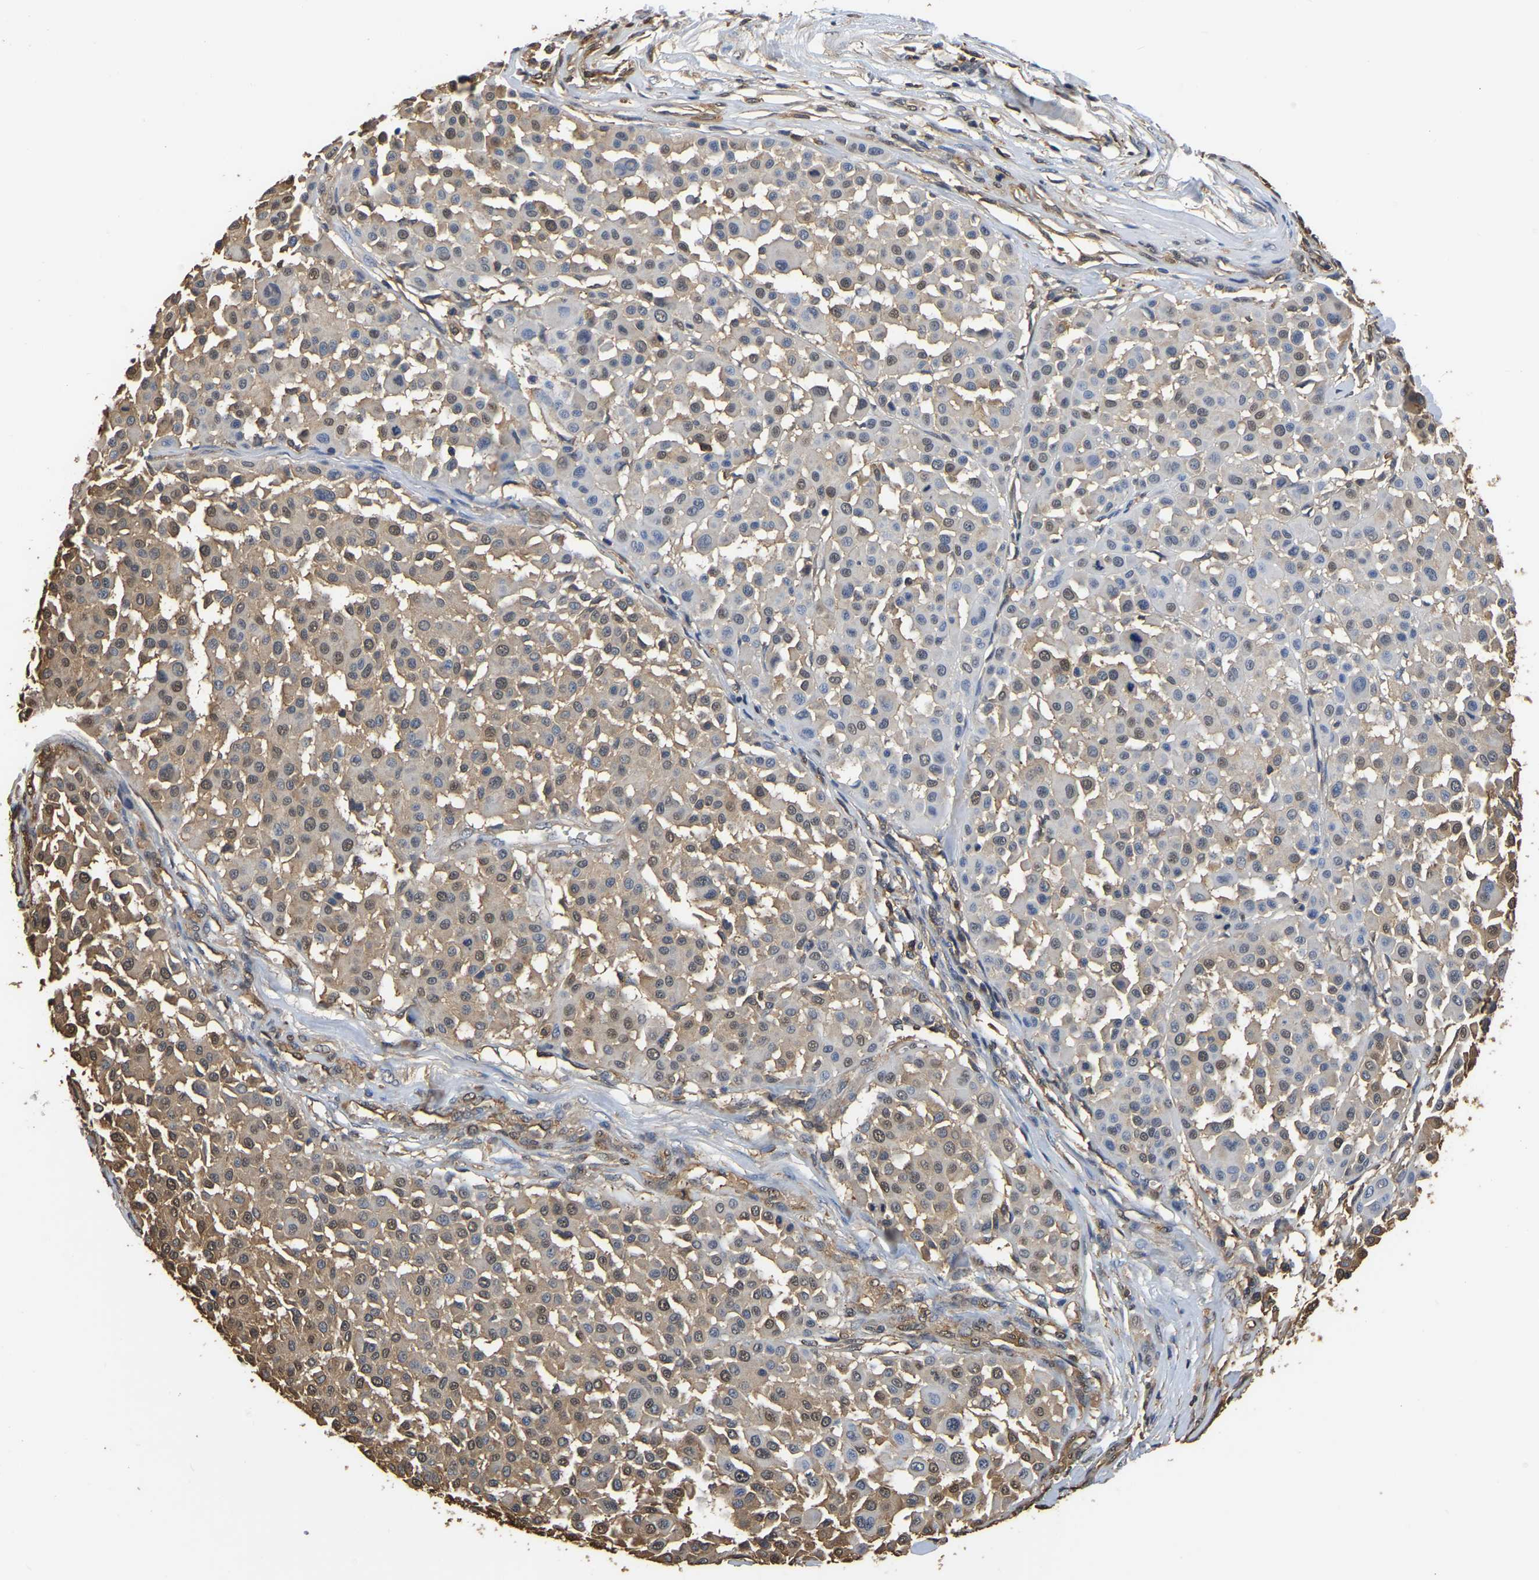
{"staining": {"intensity": "weak", "quantity": ">75%", "location": "cytoplasmic/membranous"}, "tissue": "melanoma", "cell_type": "Tumor cells", "image_type": "cancer", "snomed": [{"axis": "morphology", "description": "Malignant melanoma, Metastatic site"}, {"axis": "topography", "description": "Soft tissue"}], "caption": "IHC (DAB) staining of human melanoma reveals weak cytoplasmic/membranous protein expression in approximately >75% of tumor cells.", "gene": "LDHB", "patient": {"sex": "male", "age": 41}}